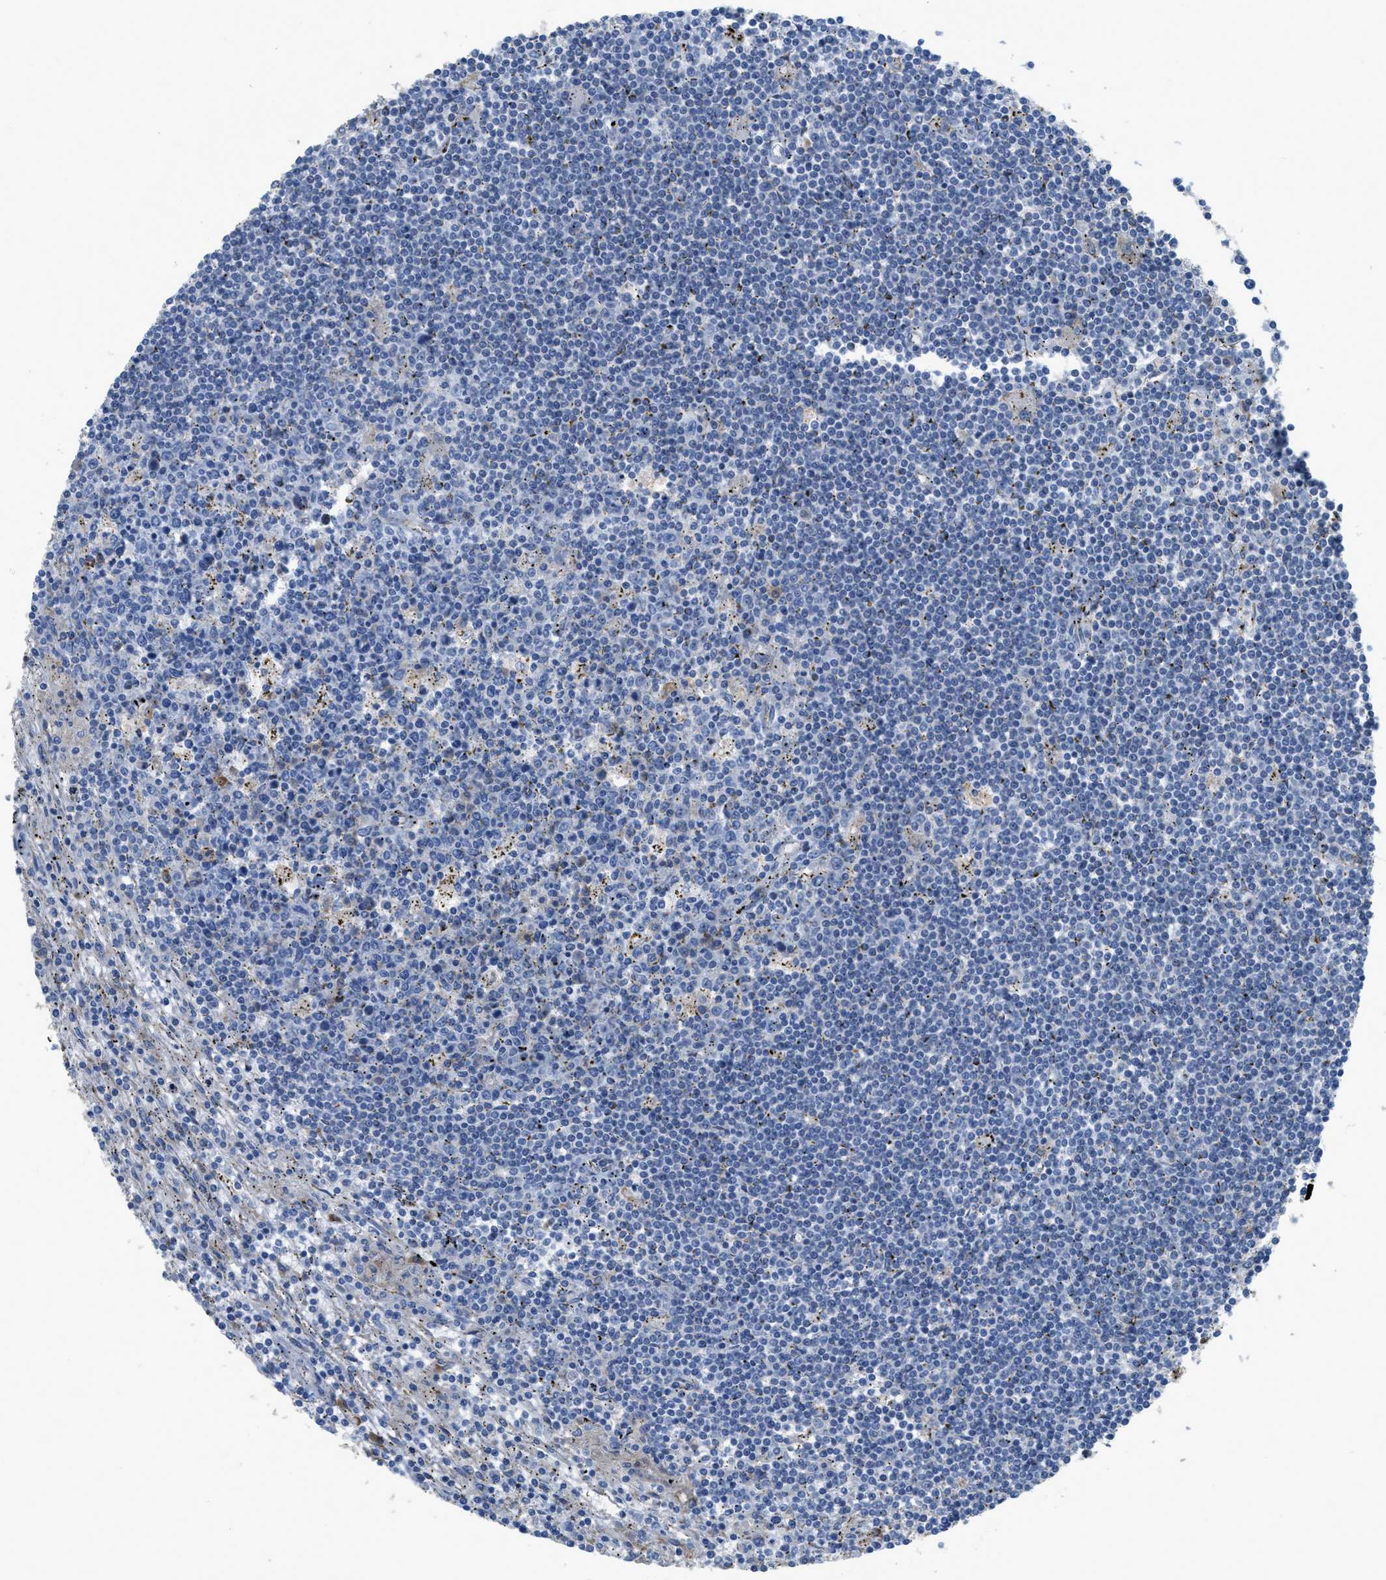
{"staining": {"intensity": "negative", "quantity": "none", "location": "none"}, "tissue": "lymphoma", "cell_type": "Tumor cells", "image_type": "cancer", "snomed": [{"axis": "morphology", "description": "Malignant lymphoma, non-Hodgkin's type, Low grade"}, {"axis": "topography", "description": "Spleen"}], "caption": "There is no significant expression in tumor cells of lymphoma. The staining is performed using DAB brown chromogen with nuclei counter-stained in using hematoxylin.", "gene": "CASP10", "patient": {"sex": "male", "age": 76}}